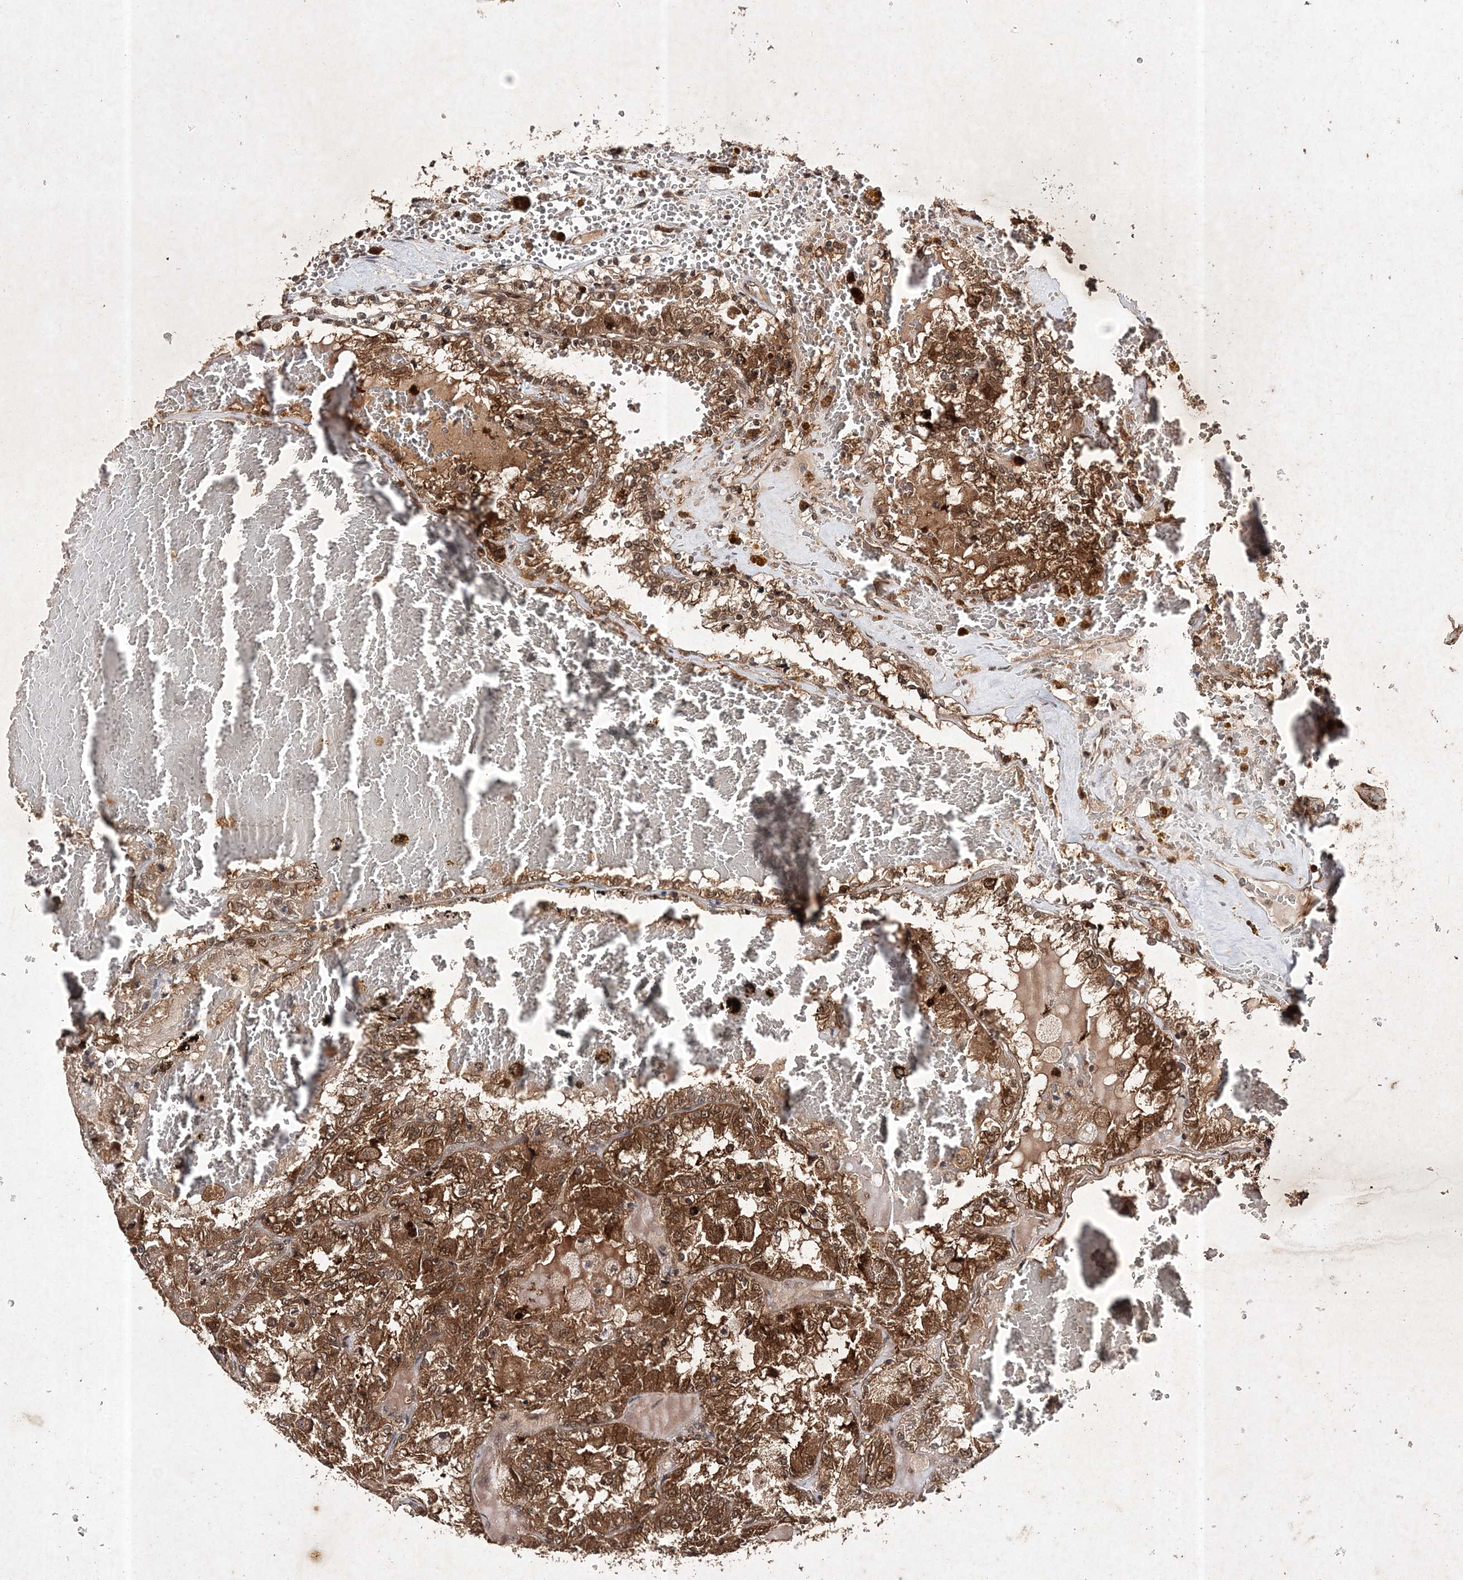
{"staining": {"intensity": "strong", "quantity": ">75%", "location": "cytoplasmic/membranous,nuclear"}, "tissue": "renal cancer", "cell_type": "Tumor cells", "image_type": "cancer", "snomed": [{"axis": "morphology", "description": "Adenocarcinoma, NOS"}, {"axis": "topography", "description": "Kidney"}], "caption": "Immunohistochemistry (IHC) micrograph of neoplastic tissue: human adenocarcinoma (renal) stained using immunohistochemistry shows high levels of strong protein expression localized specifically in the cytoplasmic/membranous and nuclear of tumor cells, appearing as a cytoplasmic/membranous and nuclear brown color.", "gene": "NIF3L1", "patient": {"sex": "female", "age": 56}}